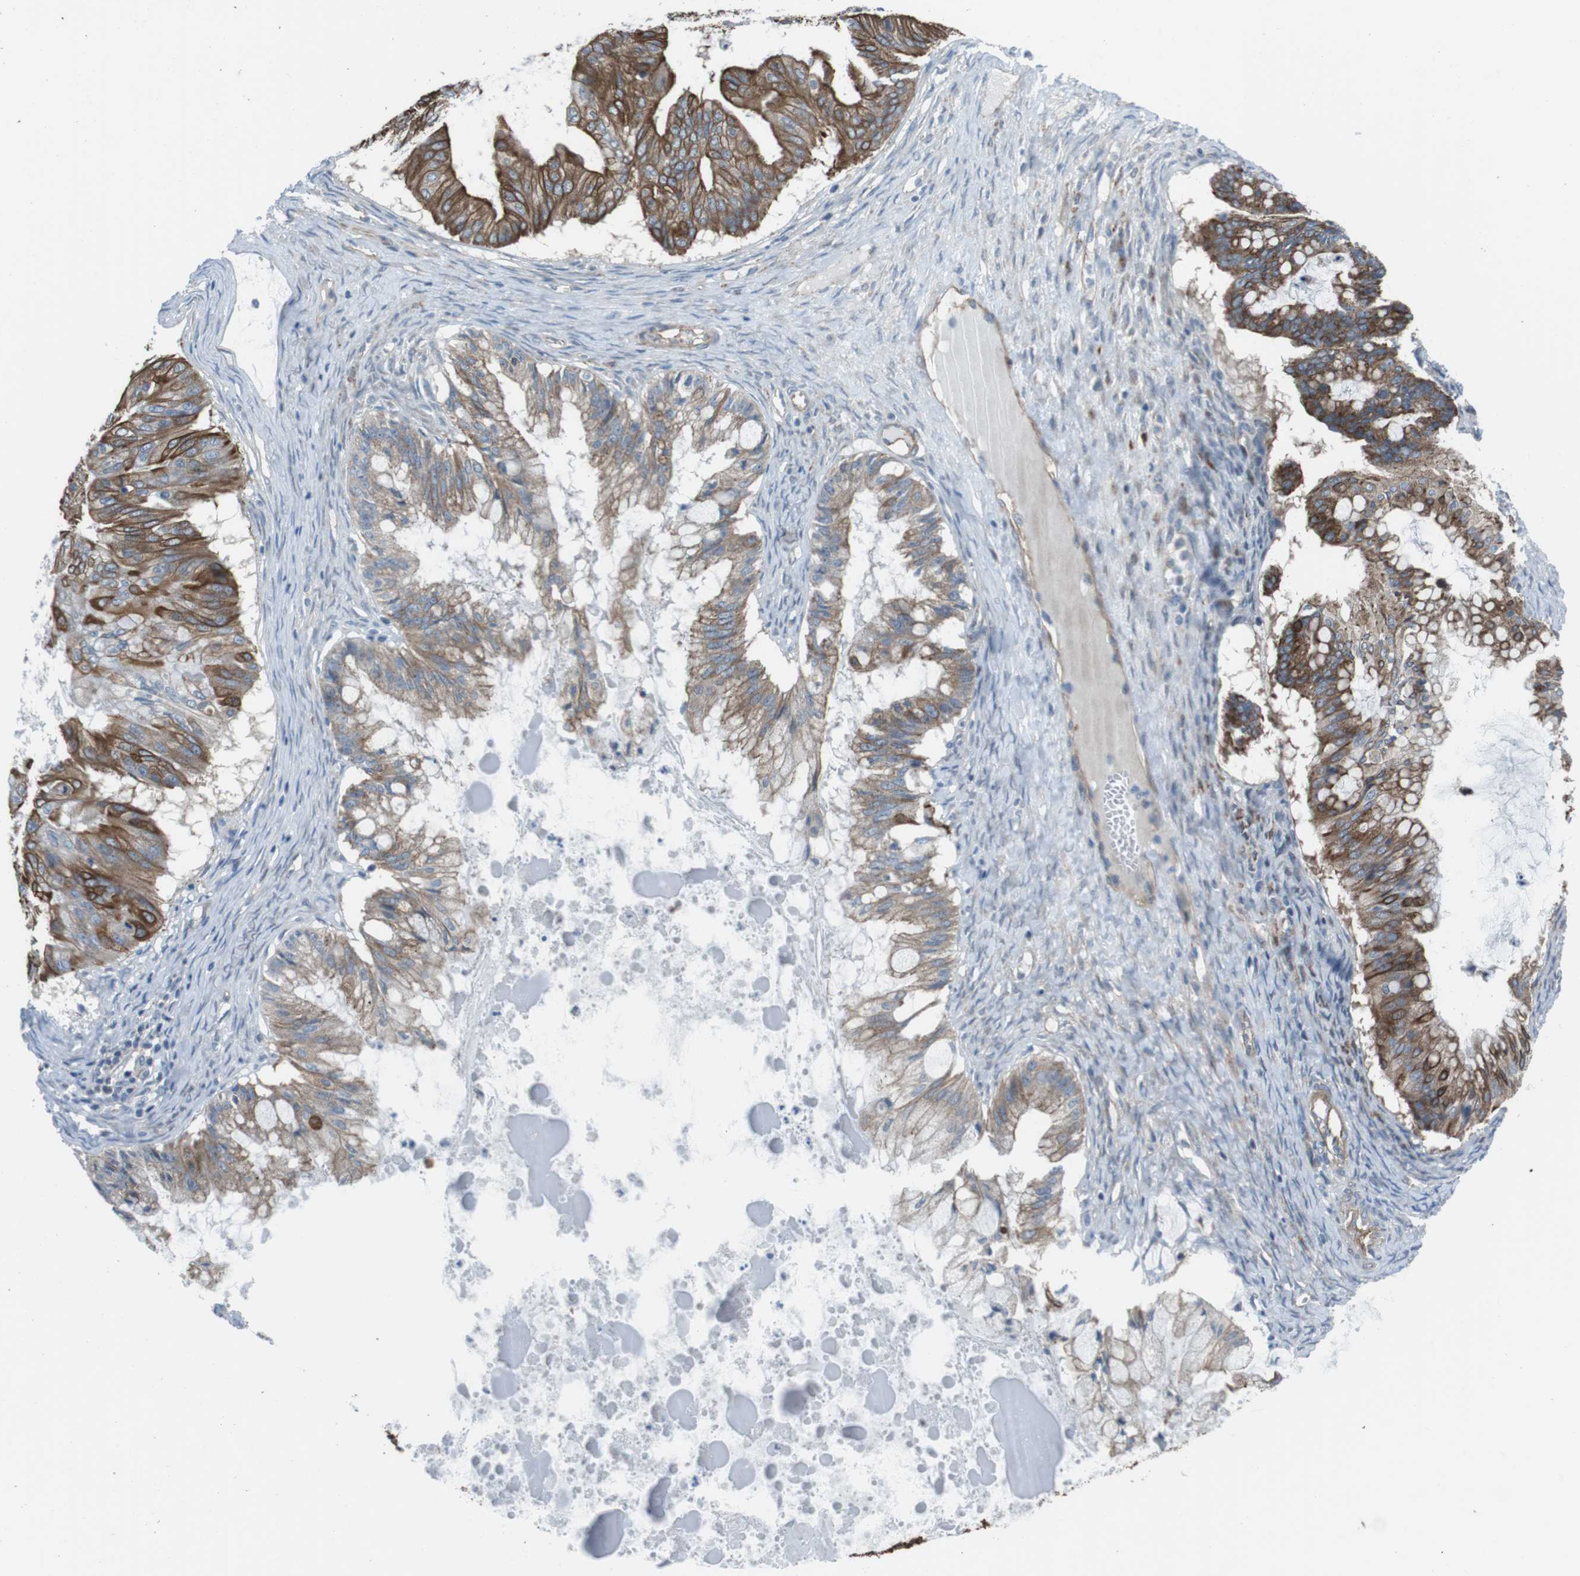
{"staining": {"intensity": "moderate", "quantity": "25%-75%", "location": "cytoplasmic/membranous"}, "tissue": "ovarian cancer", "cell_type": "Tumor cells", "image_type": "cancer", "snomed": [{"axis": "morphology", "description": "Cystadenocarcinoma, mucinous, NOS"}, {"axis": "topography", "description": "Ovary"}], "caption": "High-power microscopy captured an immunohistochemistry photomicrograph of mucinous cystadenocarcinoma (ovarian), revealing moderate cytoplasmic/membranous expression in about 25%-75% of tumor cells.", "gene": "FAM174B", "patient": {"sex": "female", "age": 57}}